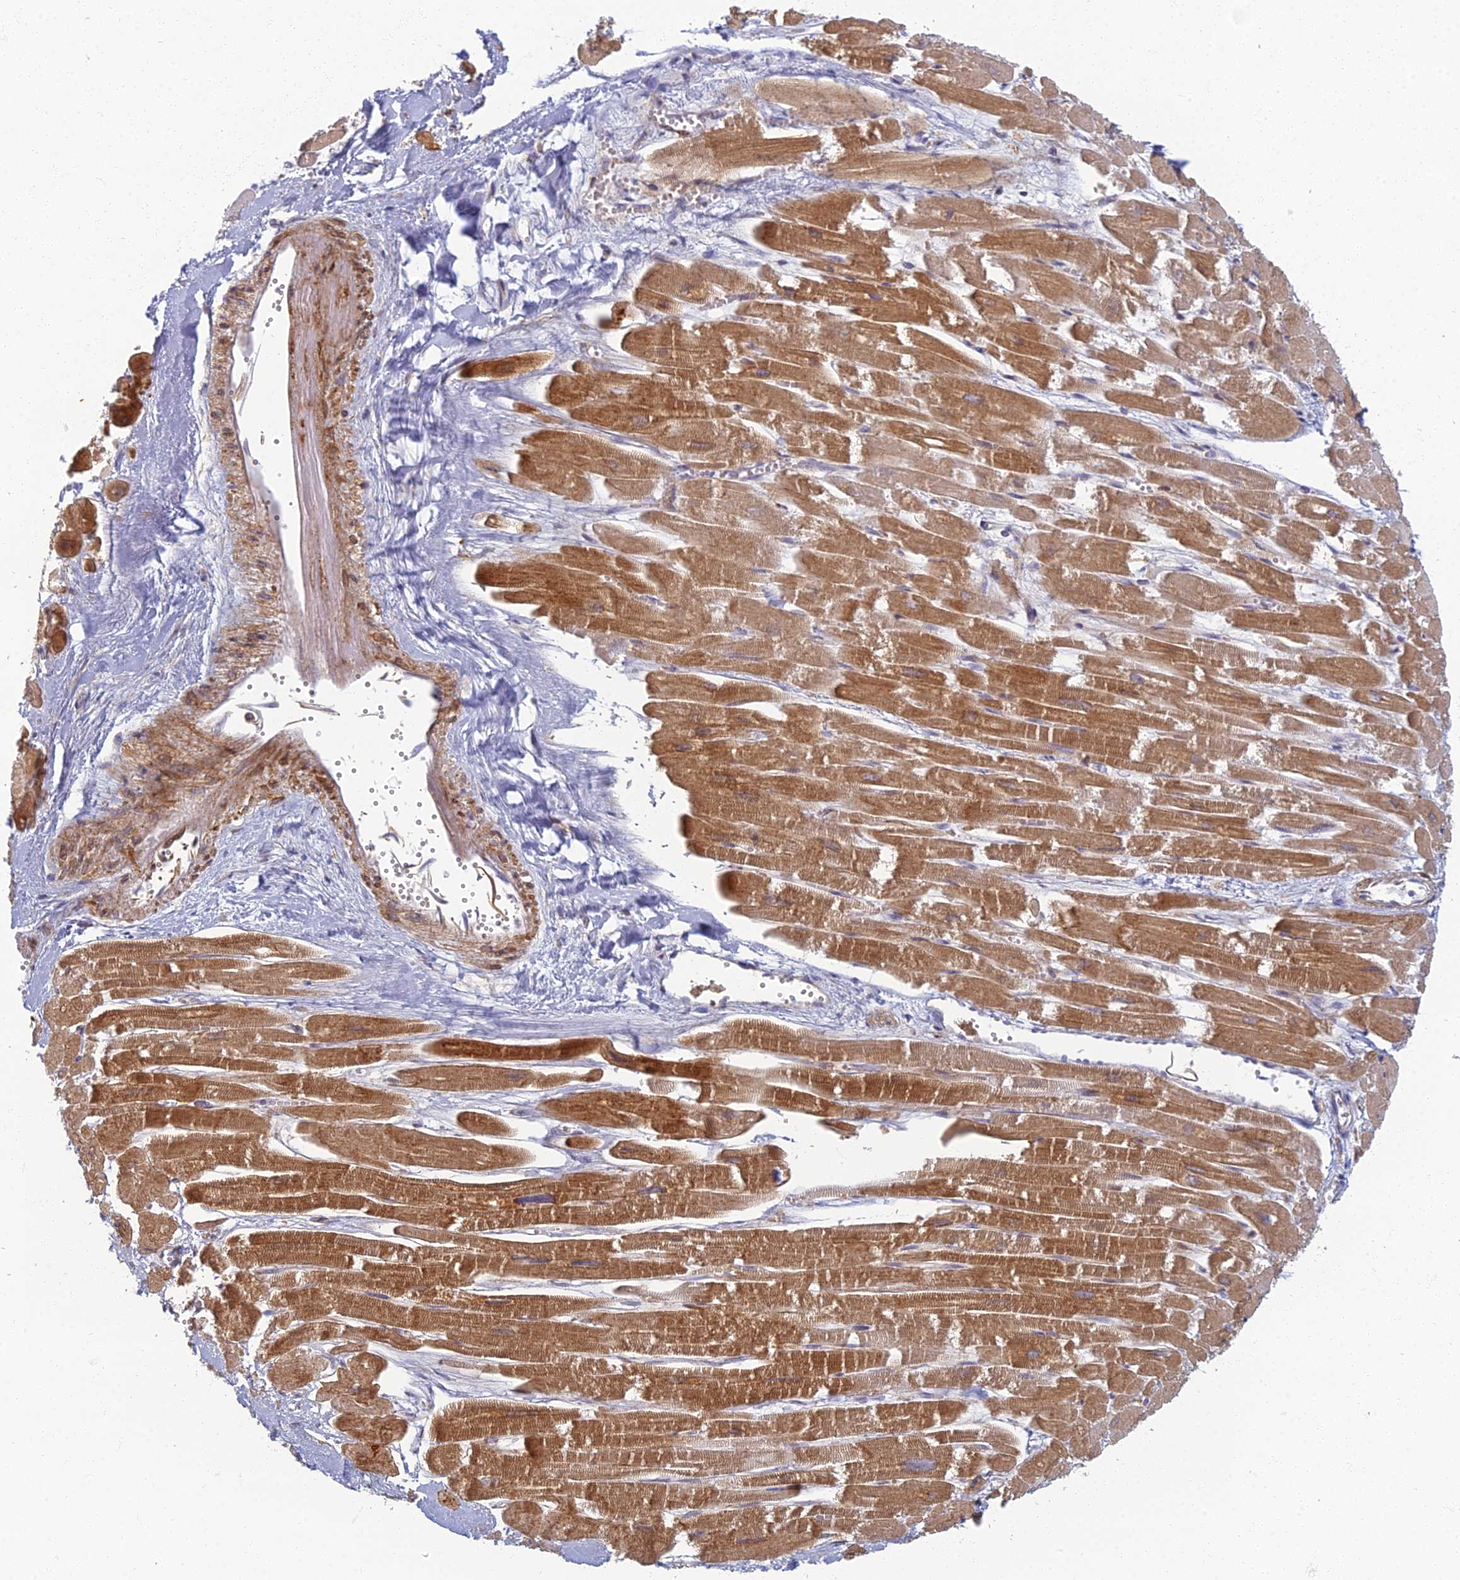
{"staining": {"intensity": "strong", "quantity": "<25%", "location": "cytoplasmic/membranous"}, "tissue": "heart muscle", "cell_type": "Cardiomyocytes", "image_type": "normal", "snomed": [{"axis": "morphology", "description": "Normal tissue, NOS"}, {"axis": "topography", "description": "Heart"}], "caption": "IHC micrograph of normal human heart muscle stained for a protein (brown), which shows medium levels of strong cytoplasmic/membranous expression in approximately <25% of cardiomyocytes.", "gene": "CHMP4B", "patient": {"sex": "male", "age": 54}}